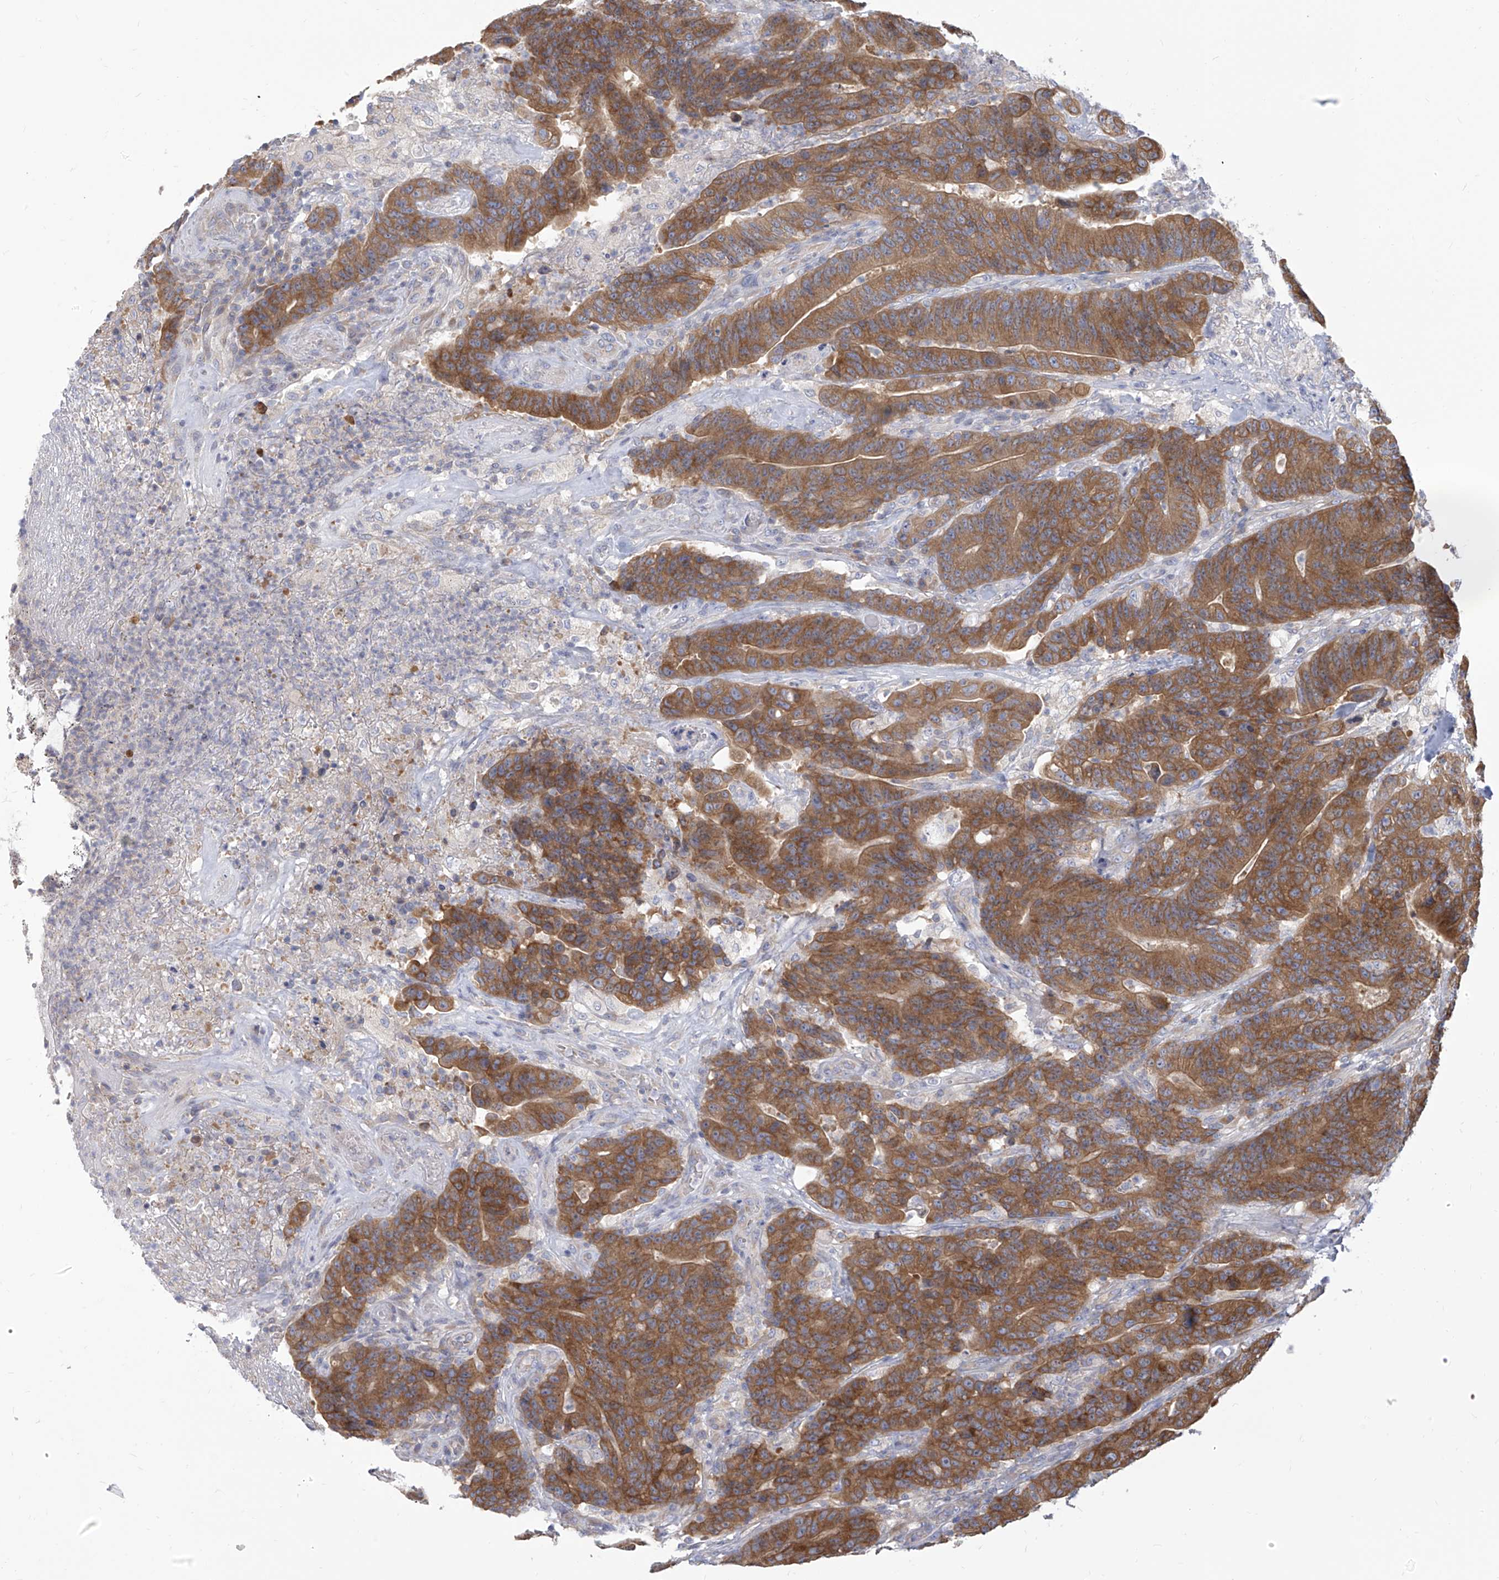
{"staining": {"intensity": "moderate", "quantity": ">75%", "location": "cytoplasmic/membranous"}, "tissue": "colorectal cancer", "cell_type": "Tumor cells", "image_type": "cancer", "snomed": [{"axis": "morphology", "description": "Normal tissue, NOS"}, {"axis": "morphology", "description": "Adenocarcinoma, NOS"}, {"axis": "topography", "description": "Colon"}], "caption": "This histopathology image demonstrates adenocarcinoma (colorectal) stained with immunohistochemistry to label a protein in brown. The cytoplasmic/membranous of tumor cells show moderate positivity for the protein. Nuclei are counter-stained blue.", "gene": "FAM83B", "patient": {"sex": "female", "age": 75}}